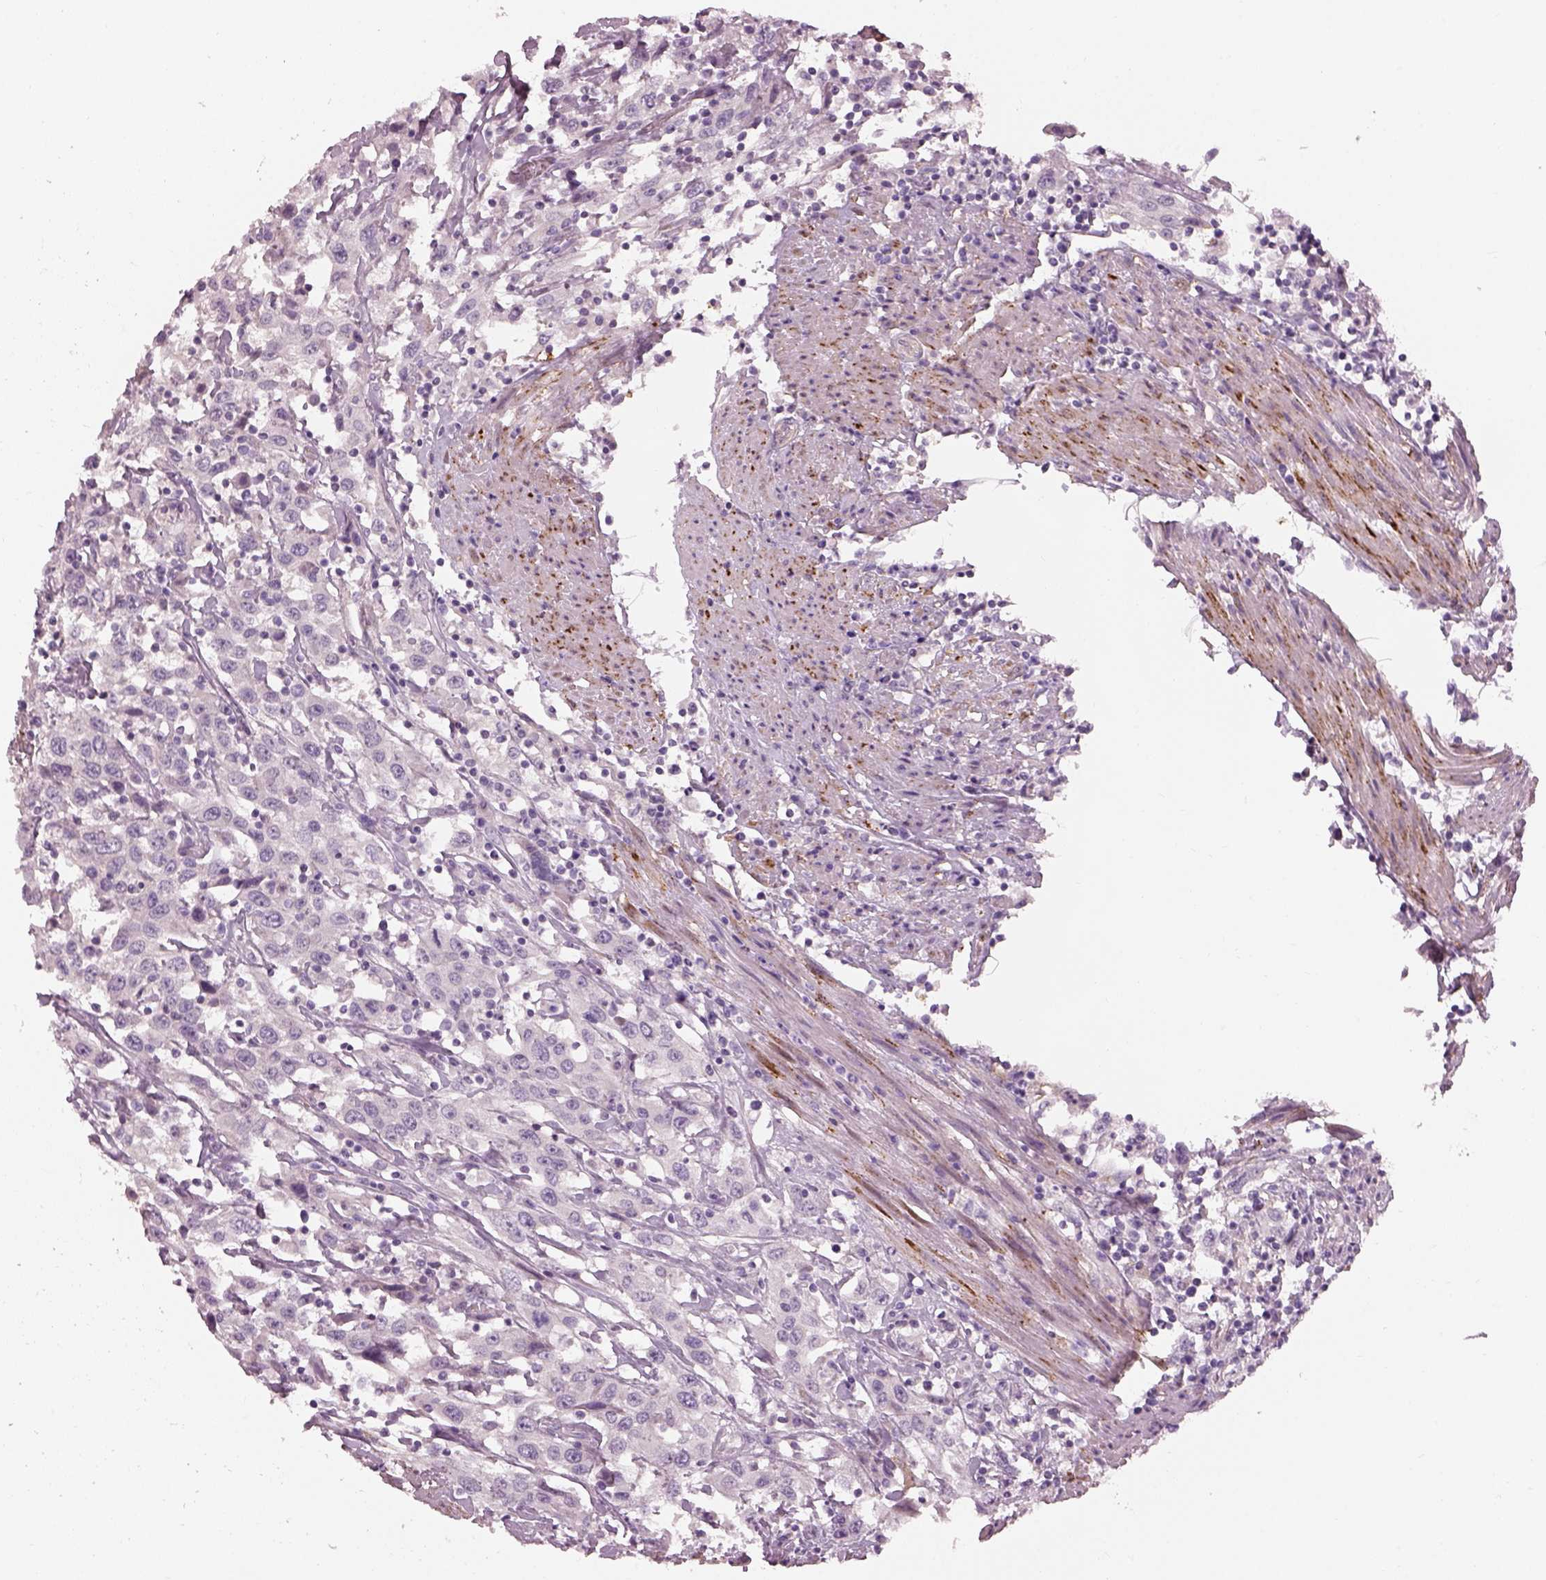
{"staining": {"intensity": "negative", "quantity": "none", "location": "none"}, "tissue": "urothelial cancer", "cell_type": "Tumor cells", "image_type": "cancer", "snomed": [{"axis": "morphology", "description": "Urothelial carcinoma, High grade"}, {"axis": "topography", "description": "Urinary bladder"}], "caption": "This is an IHC micrograph of urothelial cancer. There is no expression in tumor cells.", "gene": "PRKCZ", "patient": {"sex": "male", "age": 61}}